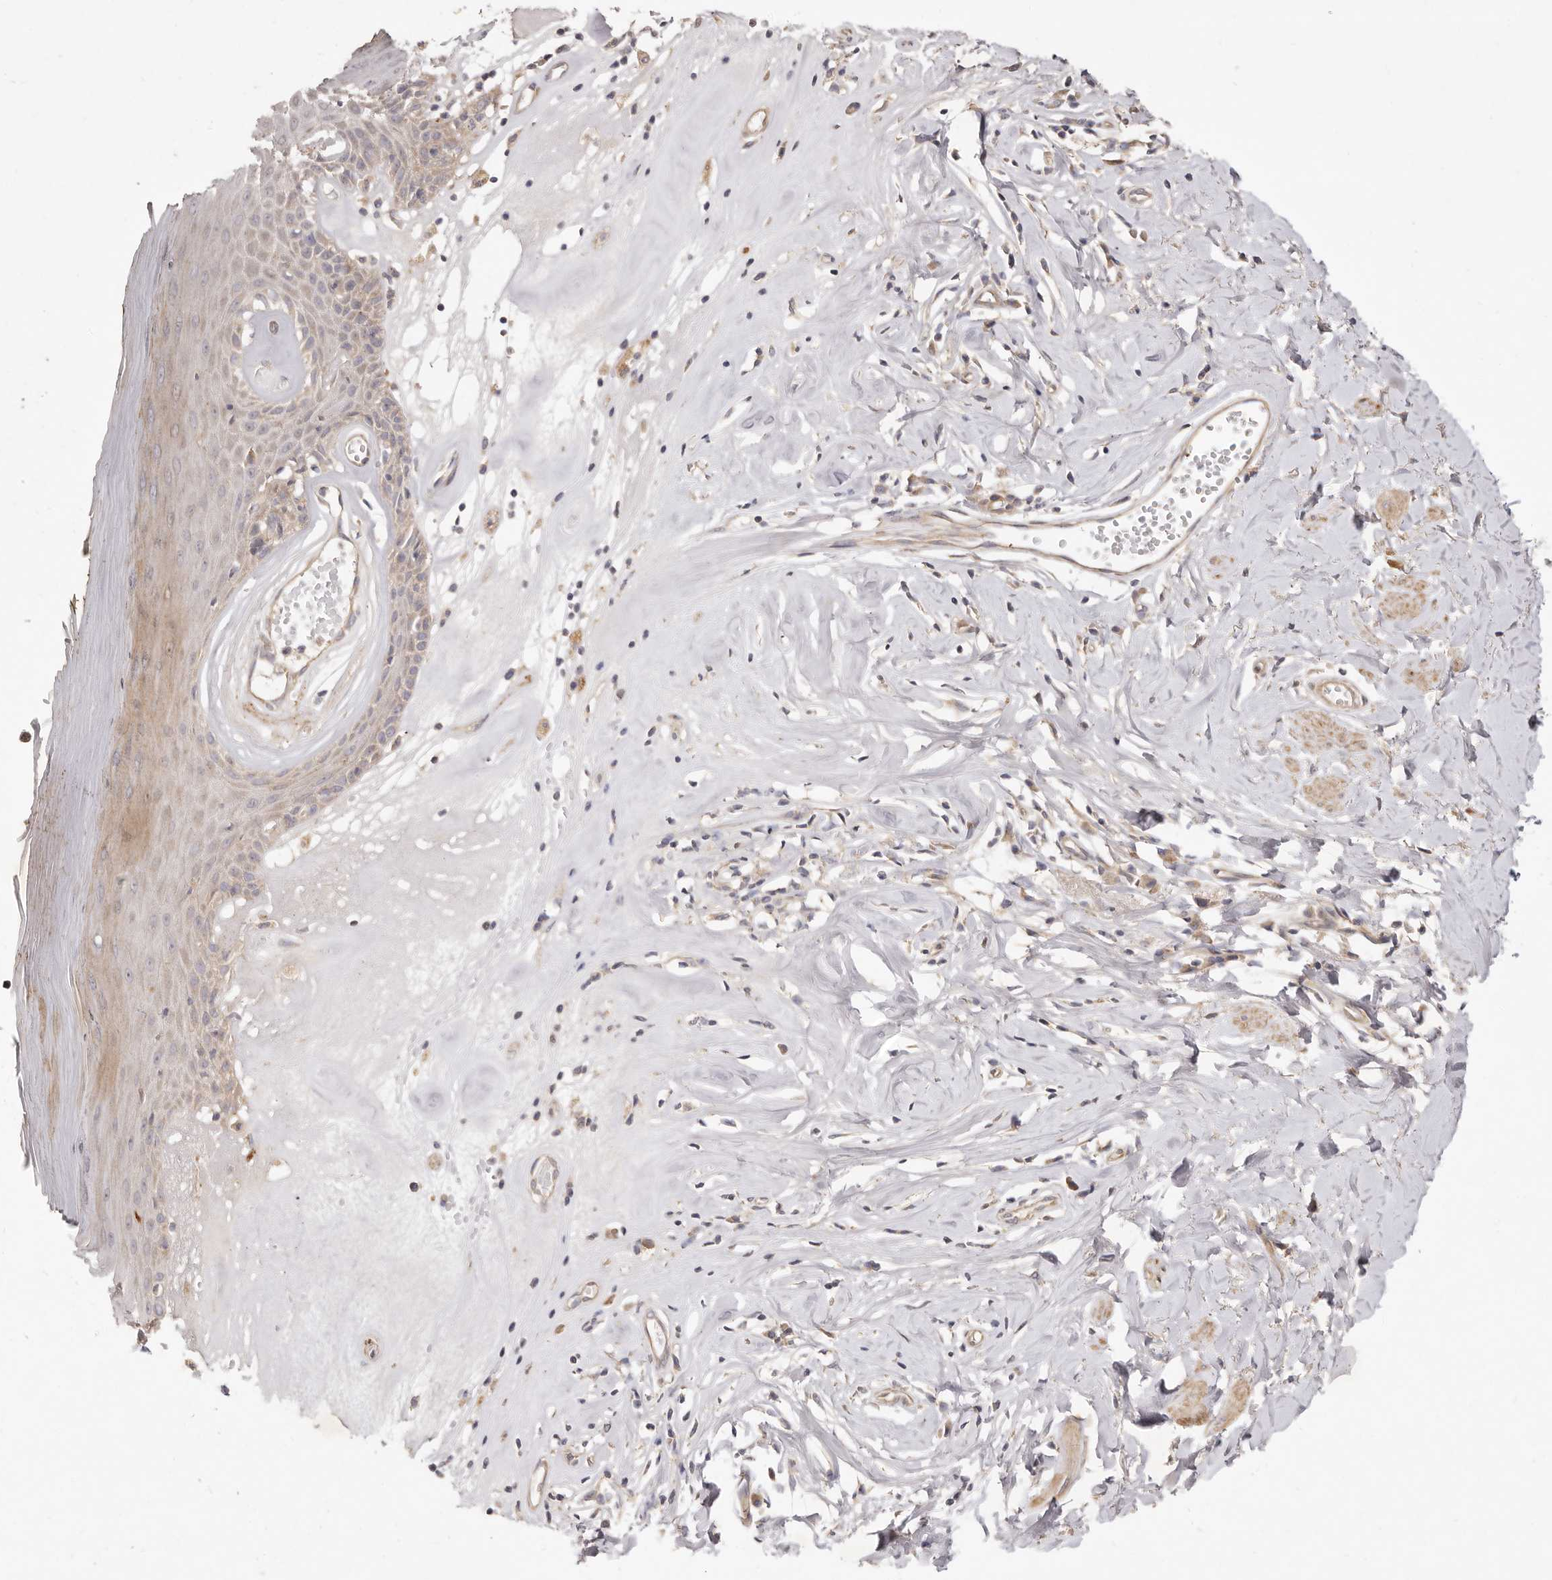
{"staining": {"intensity": "weak", "quantity": "<25%", "location": "cytoplasmic/membranous"}, "tissue": "skin", "cell_type": "Epidermal cells", "image_type": "normal", "snomed": [{"axis": "morphology", "description": "Normal tissue, NOS"}, {"axis": "morphology", "description": "Inflammation, NOS"}, {"axis": "topography", "description": "Vulva"}], "caption": "There is no significant staining in epidermal cells of skin. (Brightfield microscopy of DAB (3,3'-diaminobenzidine) immunohistochemistry at high magnification).", "gene": "ADAMTS9", "patient": {"sex": "female", "age": 84}}